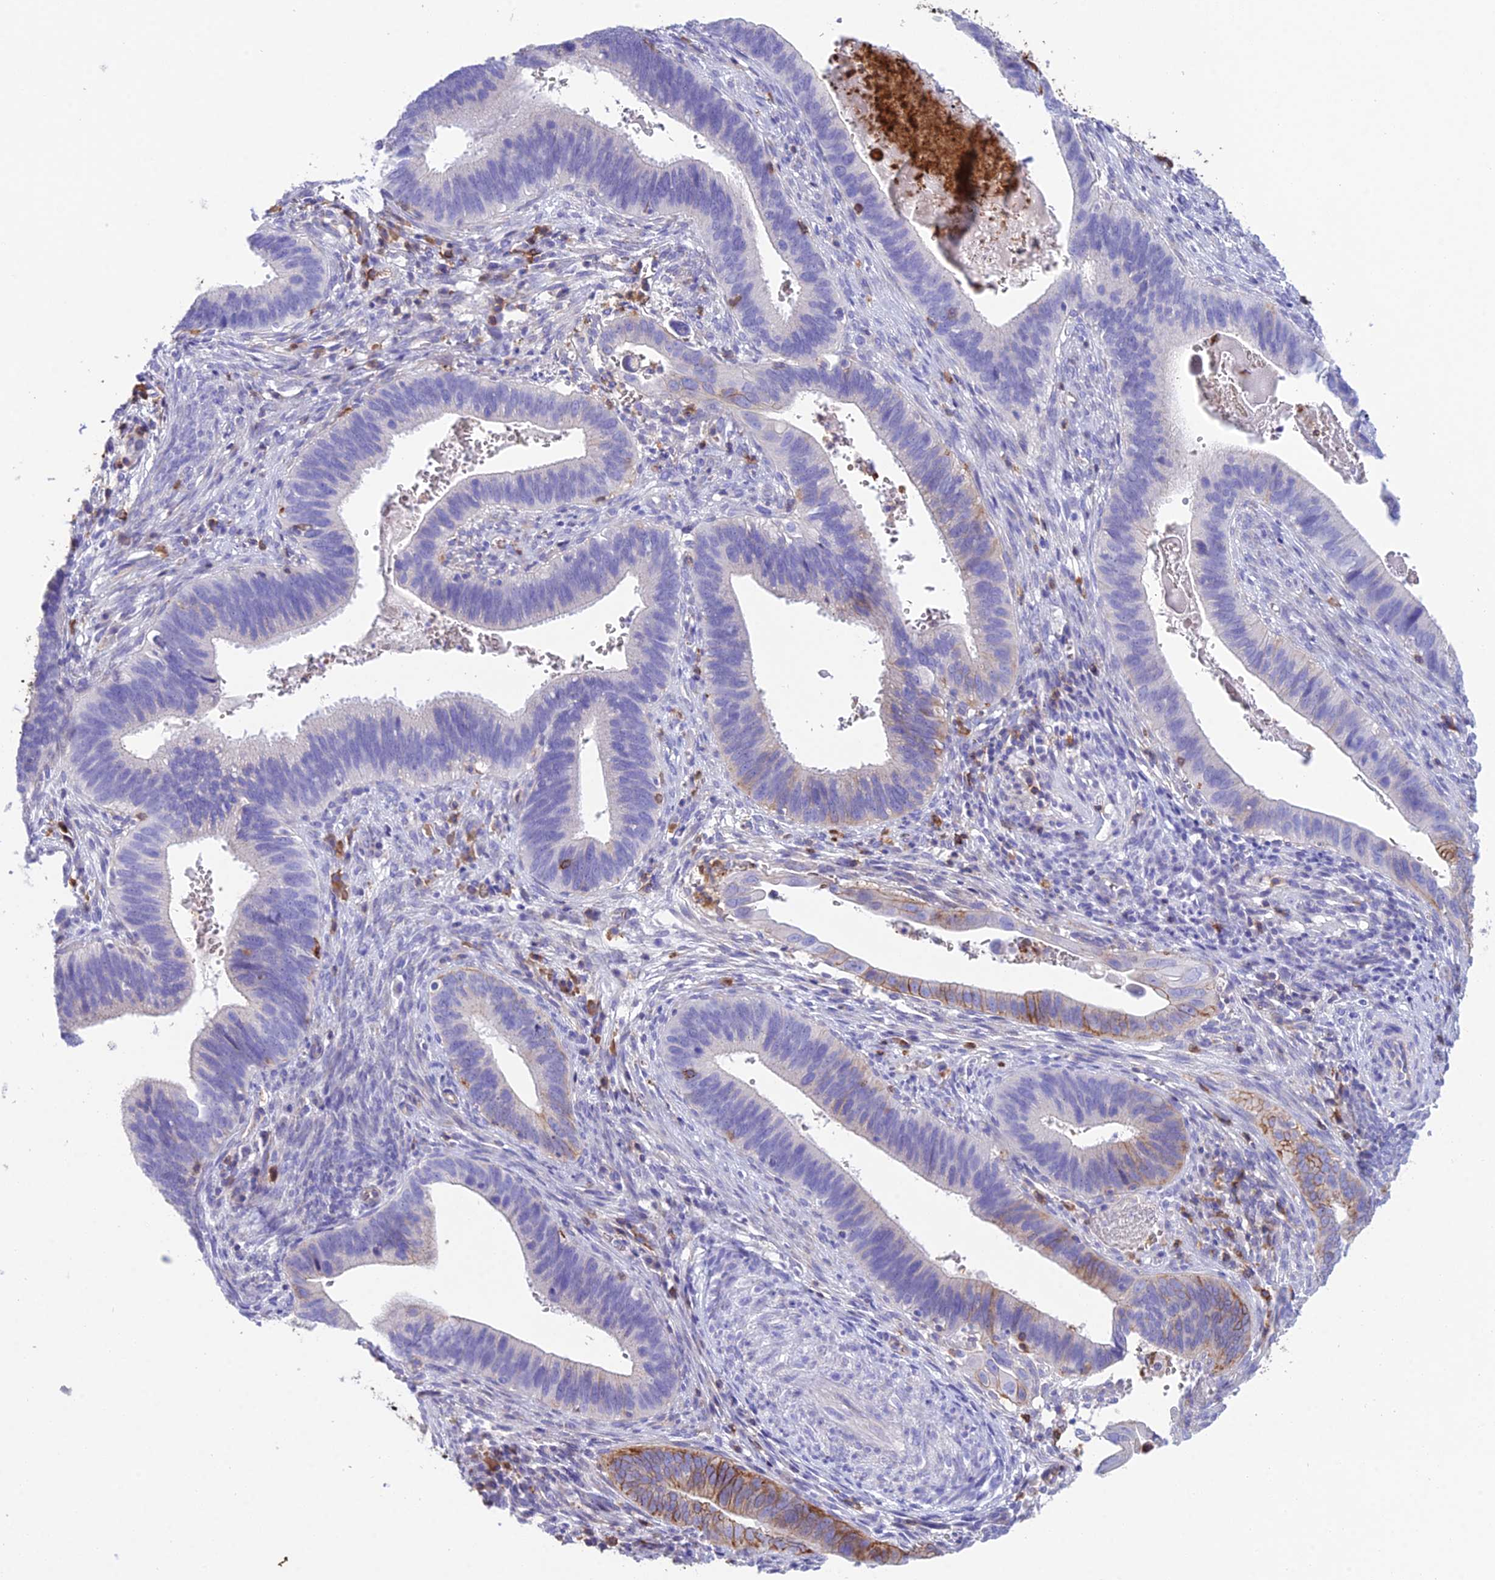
{"staining": {"intensity": "moderate", "quantity": "<25%", "location": "cytoplasmic/membranous"}, "tissue": "cervical cancer", "cell_type": "Tumor cells", "image_type": "cancer", "snomed": [{"axis": "morphology", "description": "Adenocarcinoma, NOS"}, {"axis": "topography", "description": "Cervix"}], "caption": "This is a micrograph of IHC staining of cervical cancer, which shows moderate expression in the cytoplasmic/membranous of tumor cells.", "gene": "OR1Q1", "patient": {"sex": "female", "age": 42}}